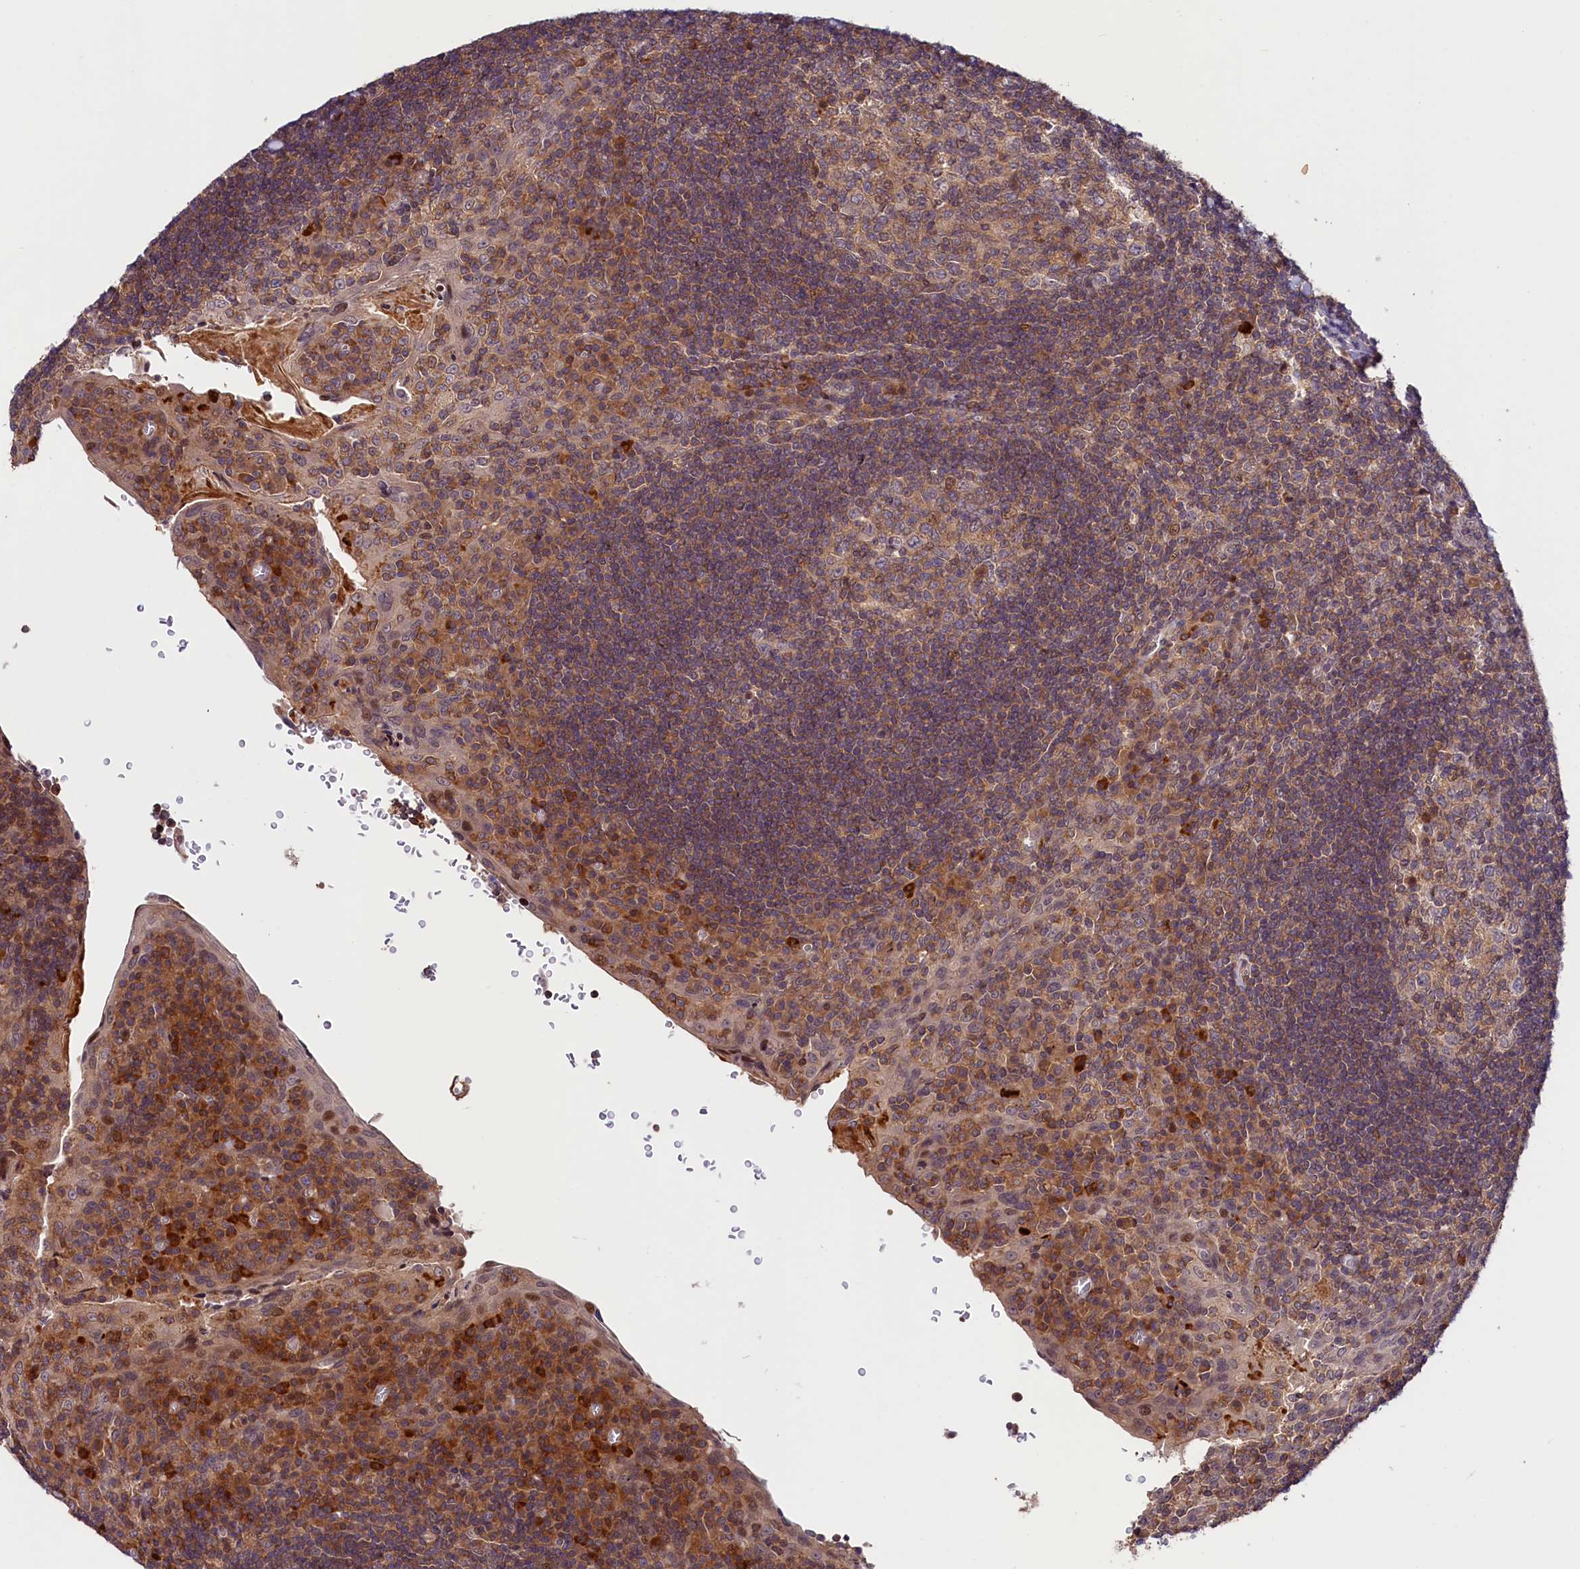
{"staining": {"intensity": "weak", "quantity": "25%-75%", "location": "cytoplasmic/membranous"}, "tissue": "tonsil", "cell_type": "Germinal center cells", "image_type": "normal", "snomed": [{"axis": "morphology", "description": "Normal tissue, NOS"}, {"axis": "topography", "description": "Tonsil"}], "caption": "Tonsil stained for a protein (brown) shows weak cytoplasmic/membranous positive expression in approximately 25%-75% of germinal center cells.", "gene": "CACNA1H", "patient": {"sex": "male", "age": 17}}